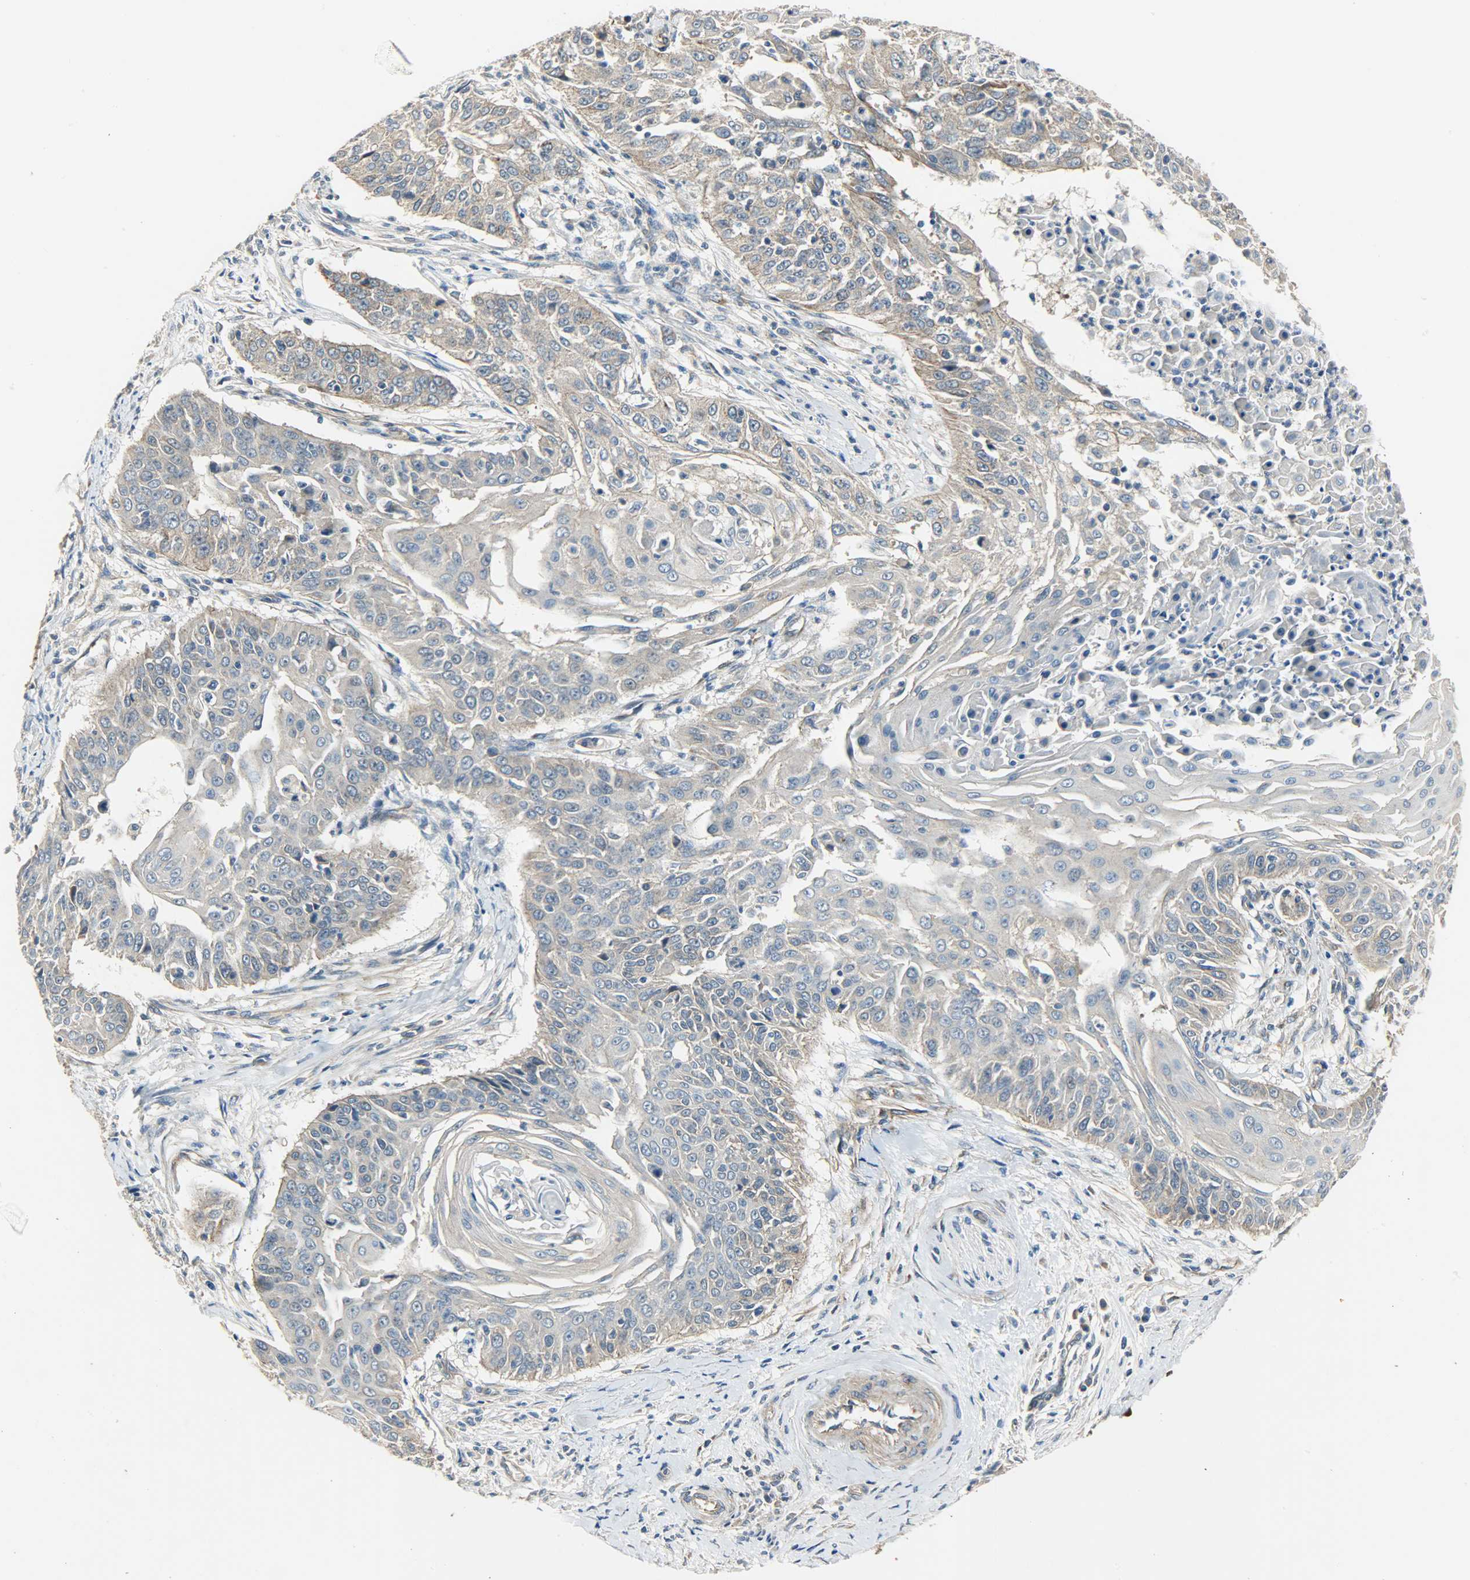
{"staining": {"intensity": "weak", "quantity": ">75%", "location": "cytoplasmic/membranous"}, "tissue": "cervical cancer", "cell_type": "Tumor cells", "image_type": "cancer", "snomed": [{"axis": "morphology", "description": "Squamous cell carcinoma, NOS"}, {"axis": "topography", "description": "Cervix"}], "caption": "Cervical cancer tissue shows weak cytoplasmic/membranous staining in approximately >75% of tumor cells, visualized by immunohistochemistry. The protein is shown in brown color, while the nuclei are stained blue.", "gene": "KIAA1217", "patient": {"sex": "female", "age": 33}}